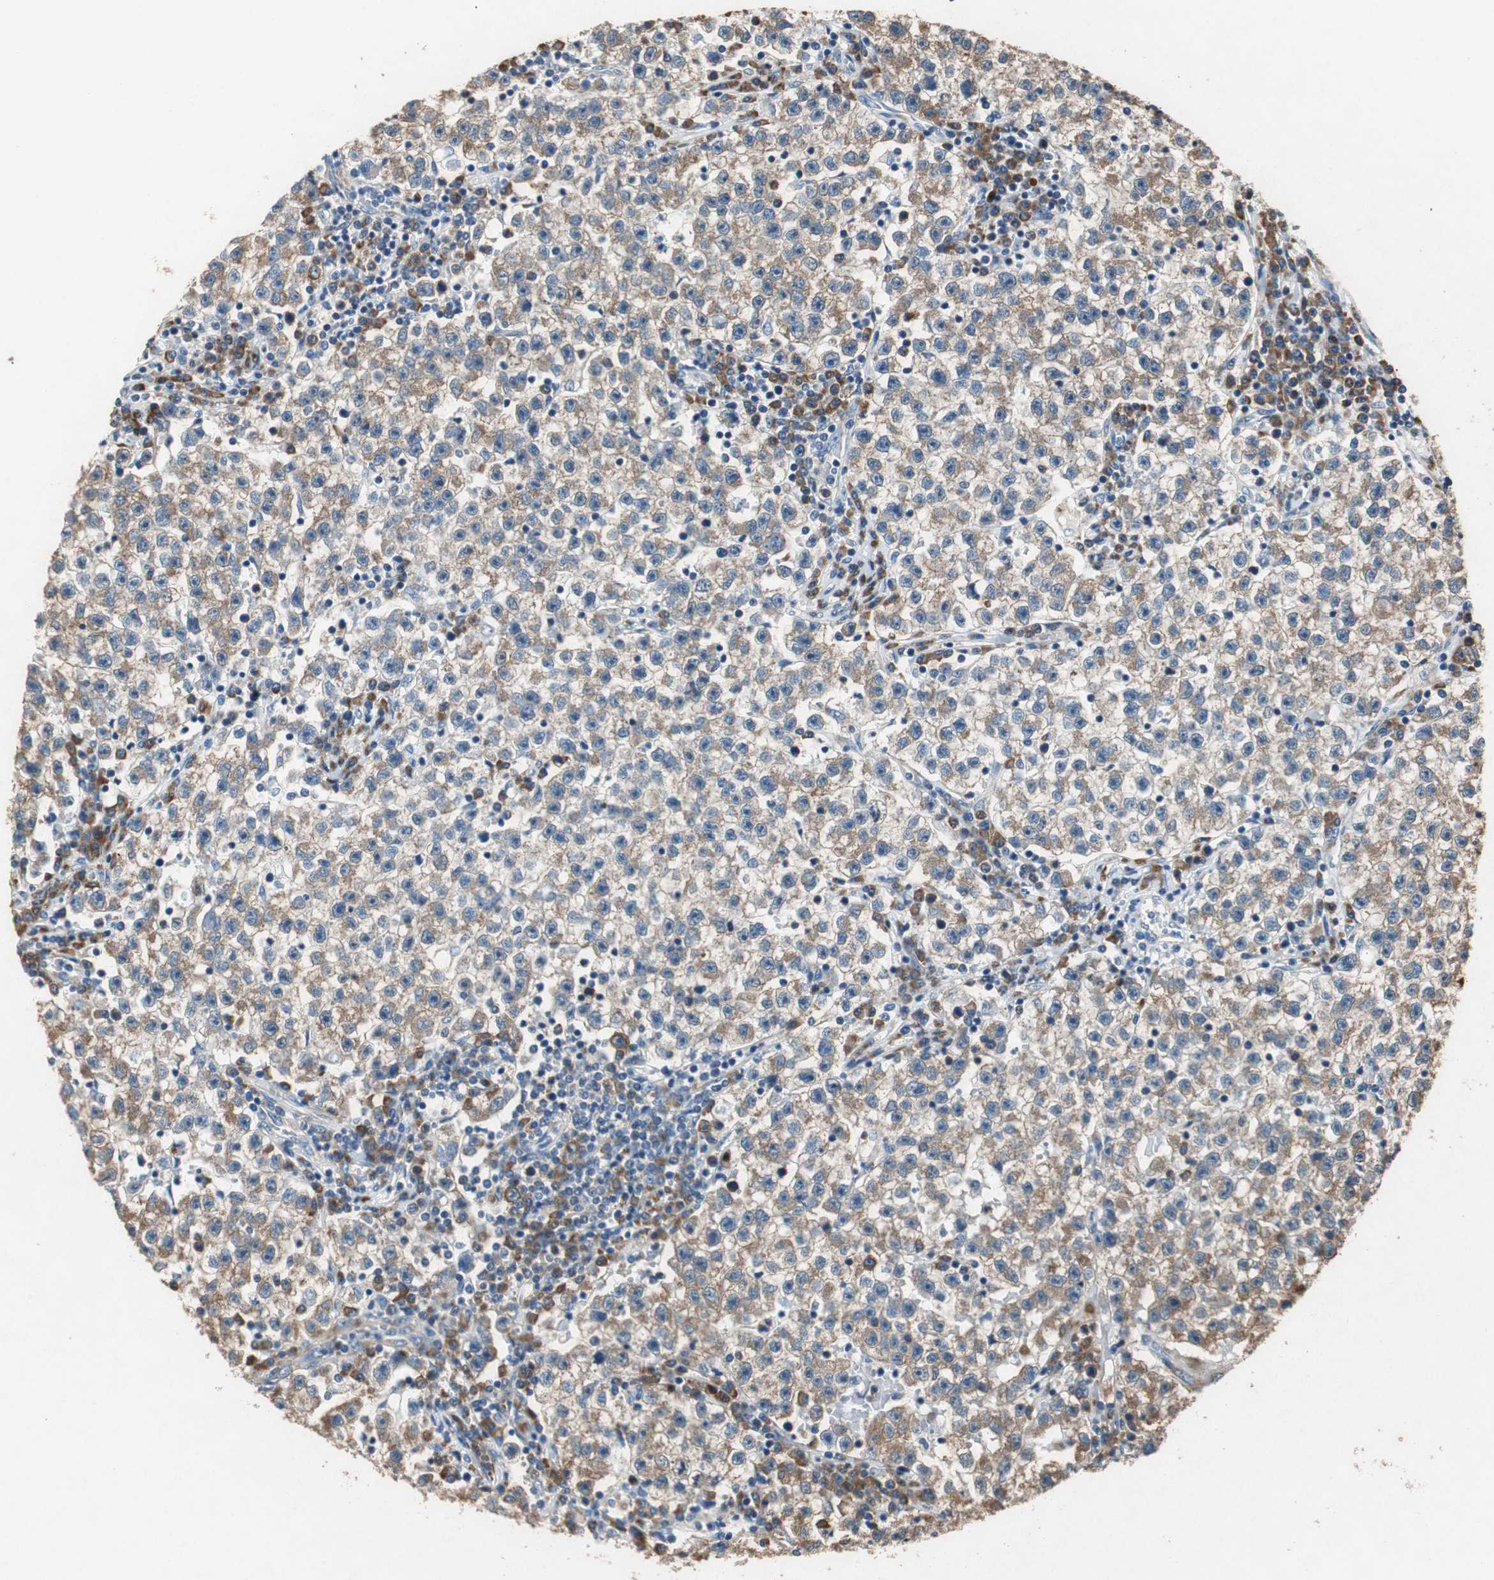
{"staining": {"intensity": "weak", "quantity": ">75%", "location": "cytoplasmic/membranous"}, "tissue": "testis cancer", "cell_type": "Tumor cells", "image_type": "cancer", "snomed": [{"axis": "morphology", "description": "Seminoma, NOS"}, {"axis": "topography", "description": "Testis"}], "caption": "Protein staining shows weak cytoplasmic/membranous staining in approximately >75% of tumor cells in testis cancer (seminoma). Immunohistochemistry stains the protein in brown and the nuclei are stained blue.", "gene": "RPL35", "patient": {"sex": "male", "age": 22}}